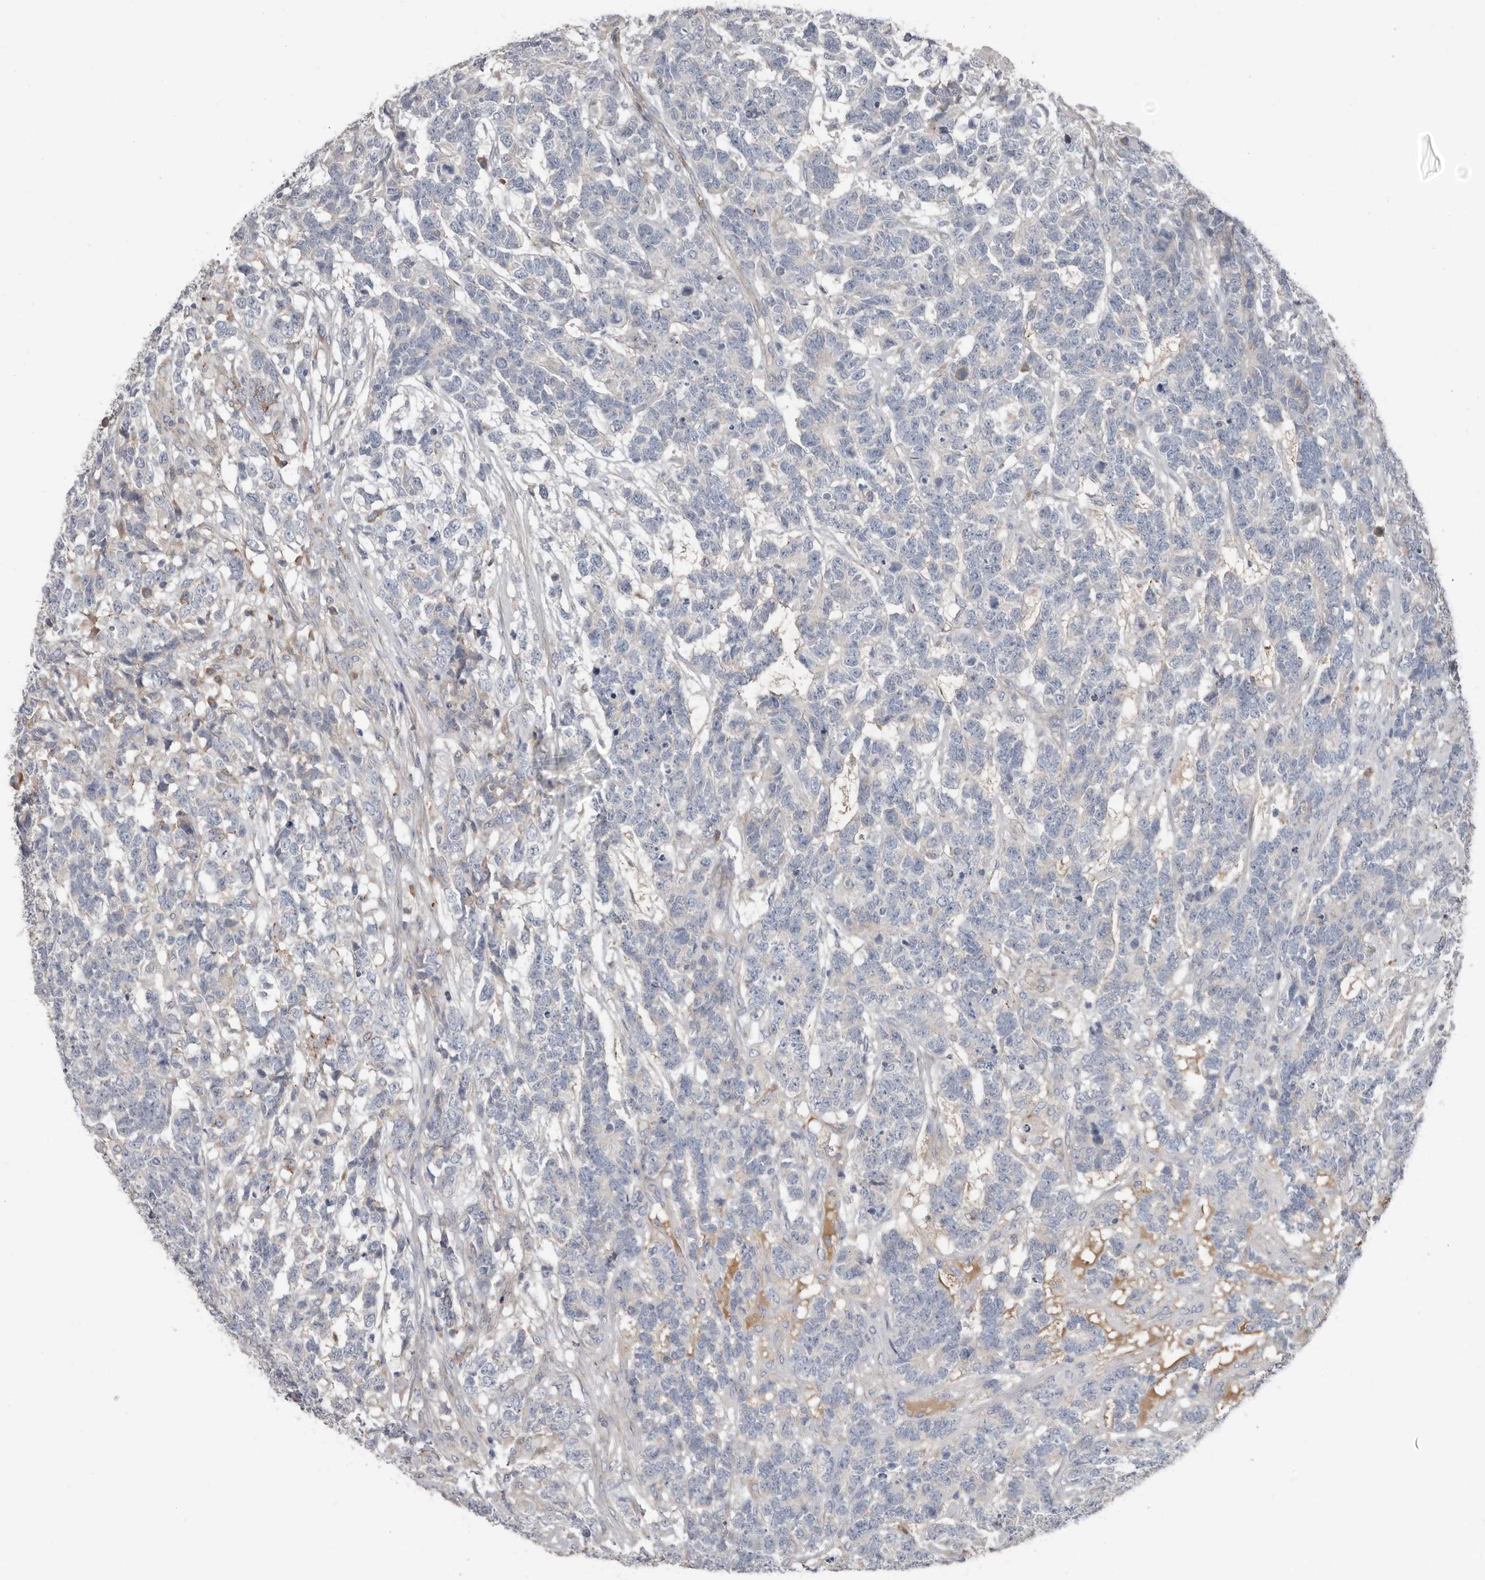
{"staining": {"intensity": "negative", "quantity": "none", "location": "none"}, "tissue": "testis cancer", "cell_type": "Tumor cells", "image_type": "cancer", "snomed": [{"axis": "morphology", "description": "Carcinoma, Embryonal, NOS"}, {"axis": "topography", "description": "Testis"}], "caption": "DAB immunohistochemical staining of testis cancer displays no significant expression in tumor cells. Nuclei are stained in blue.", "gene": "ZNF114", "patient": {"sex": "male", "age": 26}}